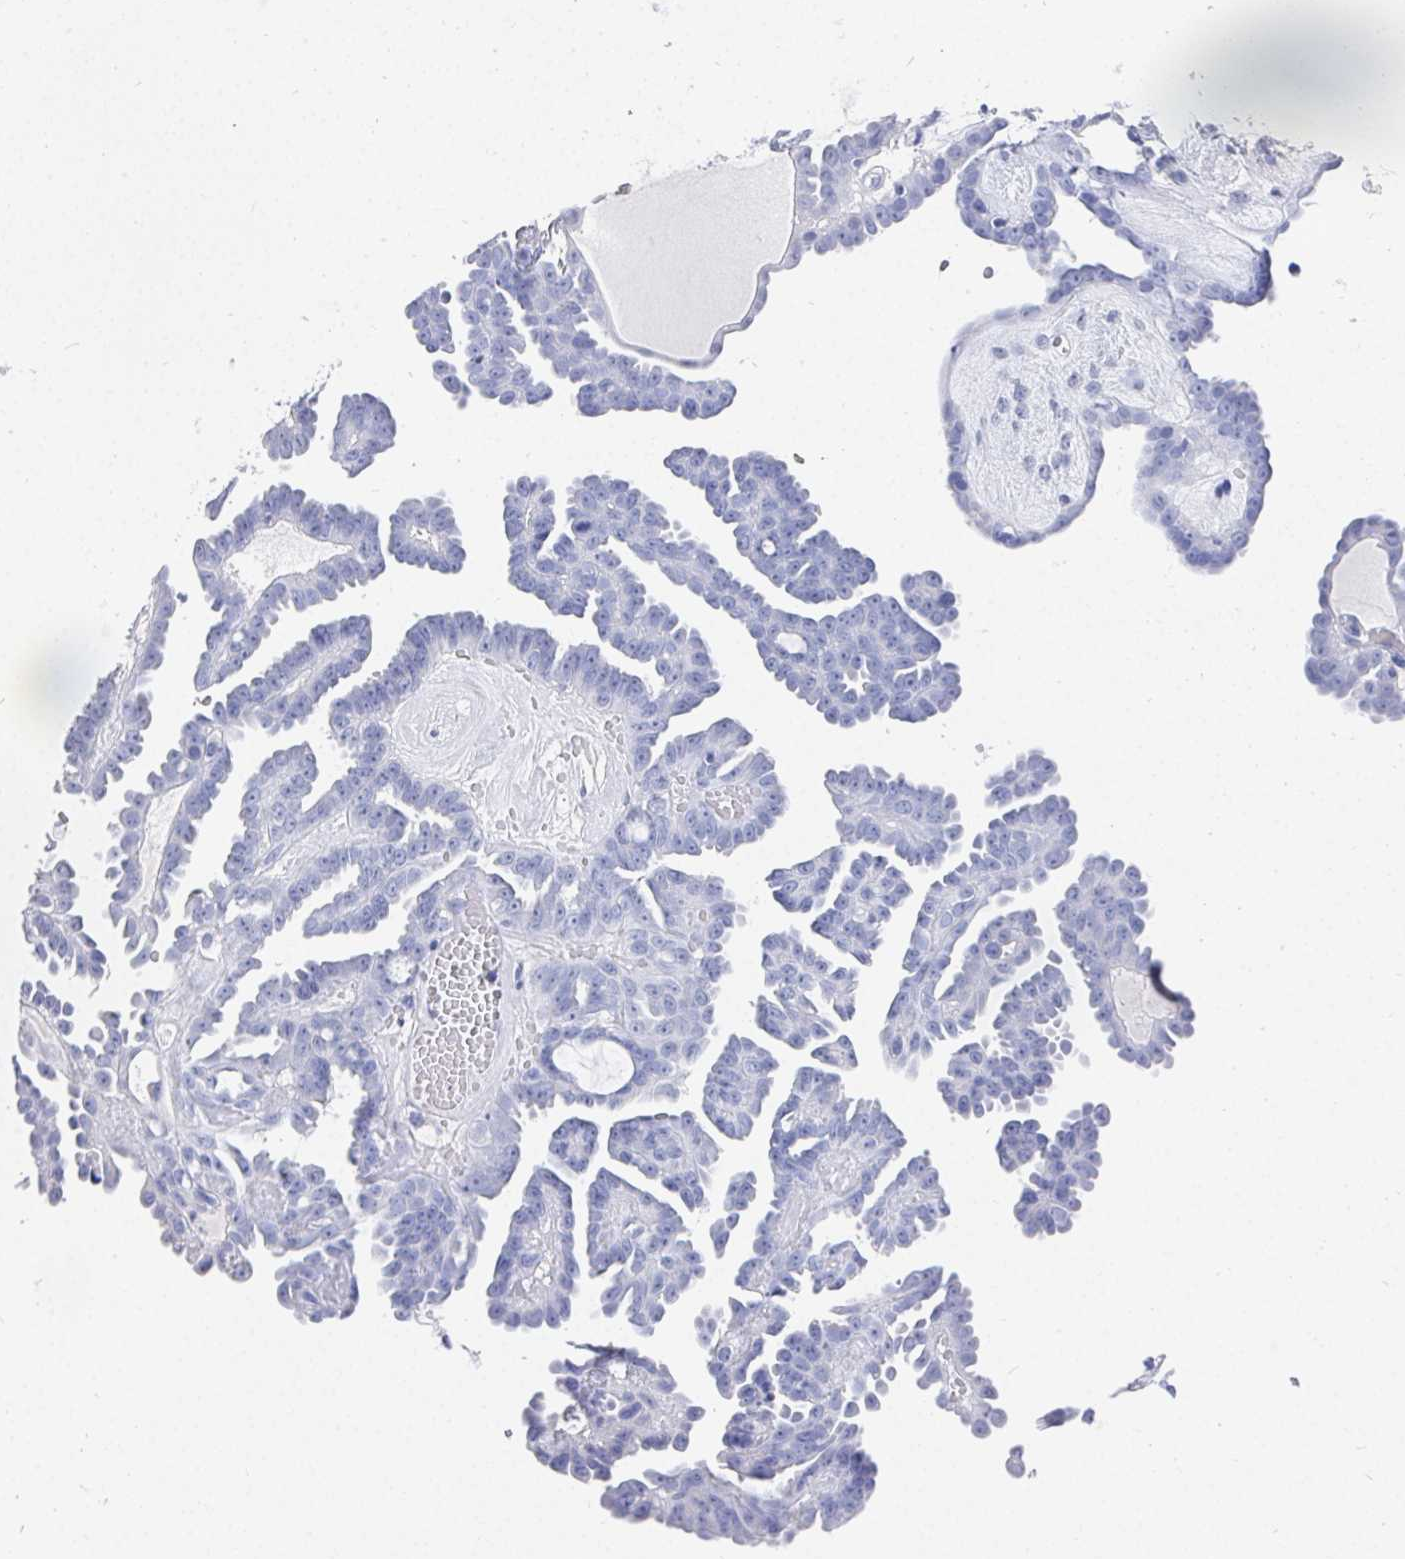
{"staining": {"intensity": "negative", "quantity": "none", "location": "none"}, "tissue": "ovarian cancer", "cell_type": "Tumor cells", "image_type": "cancer", "snomed": [{"axis": "morphology", "description": "Cystadenocarcinoma, serous, NOS"}, {"axis": "topography", "description": "Ovary"}], "caption": "The image shows no significant expression in tumor cells of serous cystadenocarcinoma (ovarian).", "gene": "GRIA1", "patient": {"sex": "female", "age": 71}}